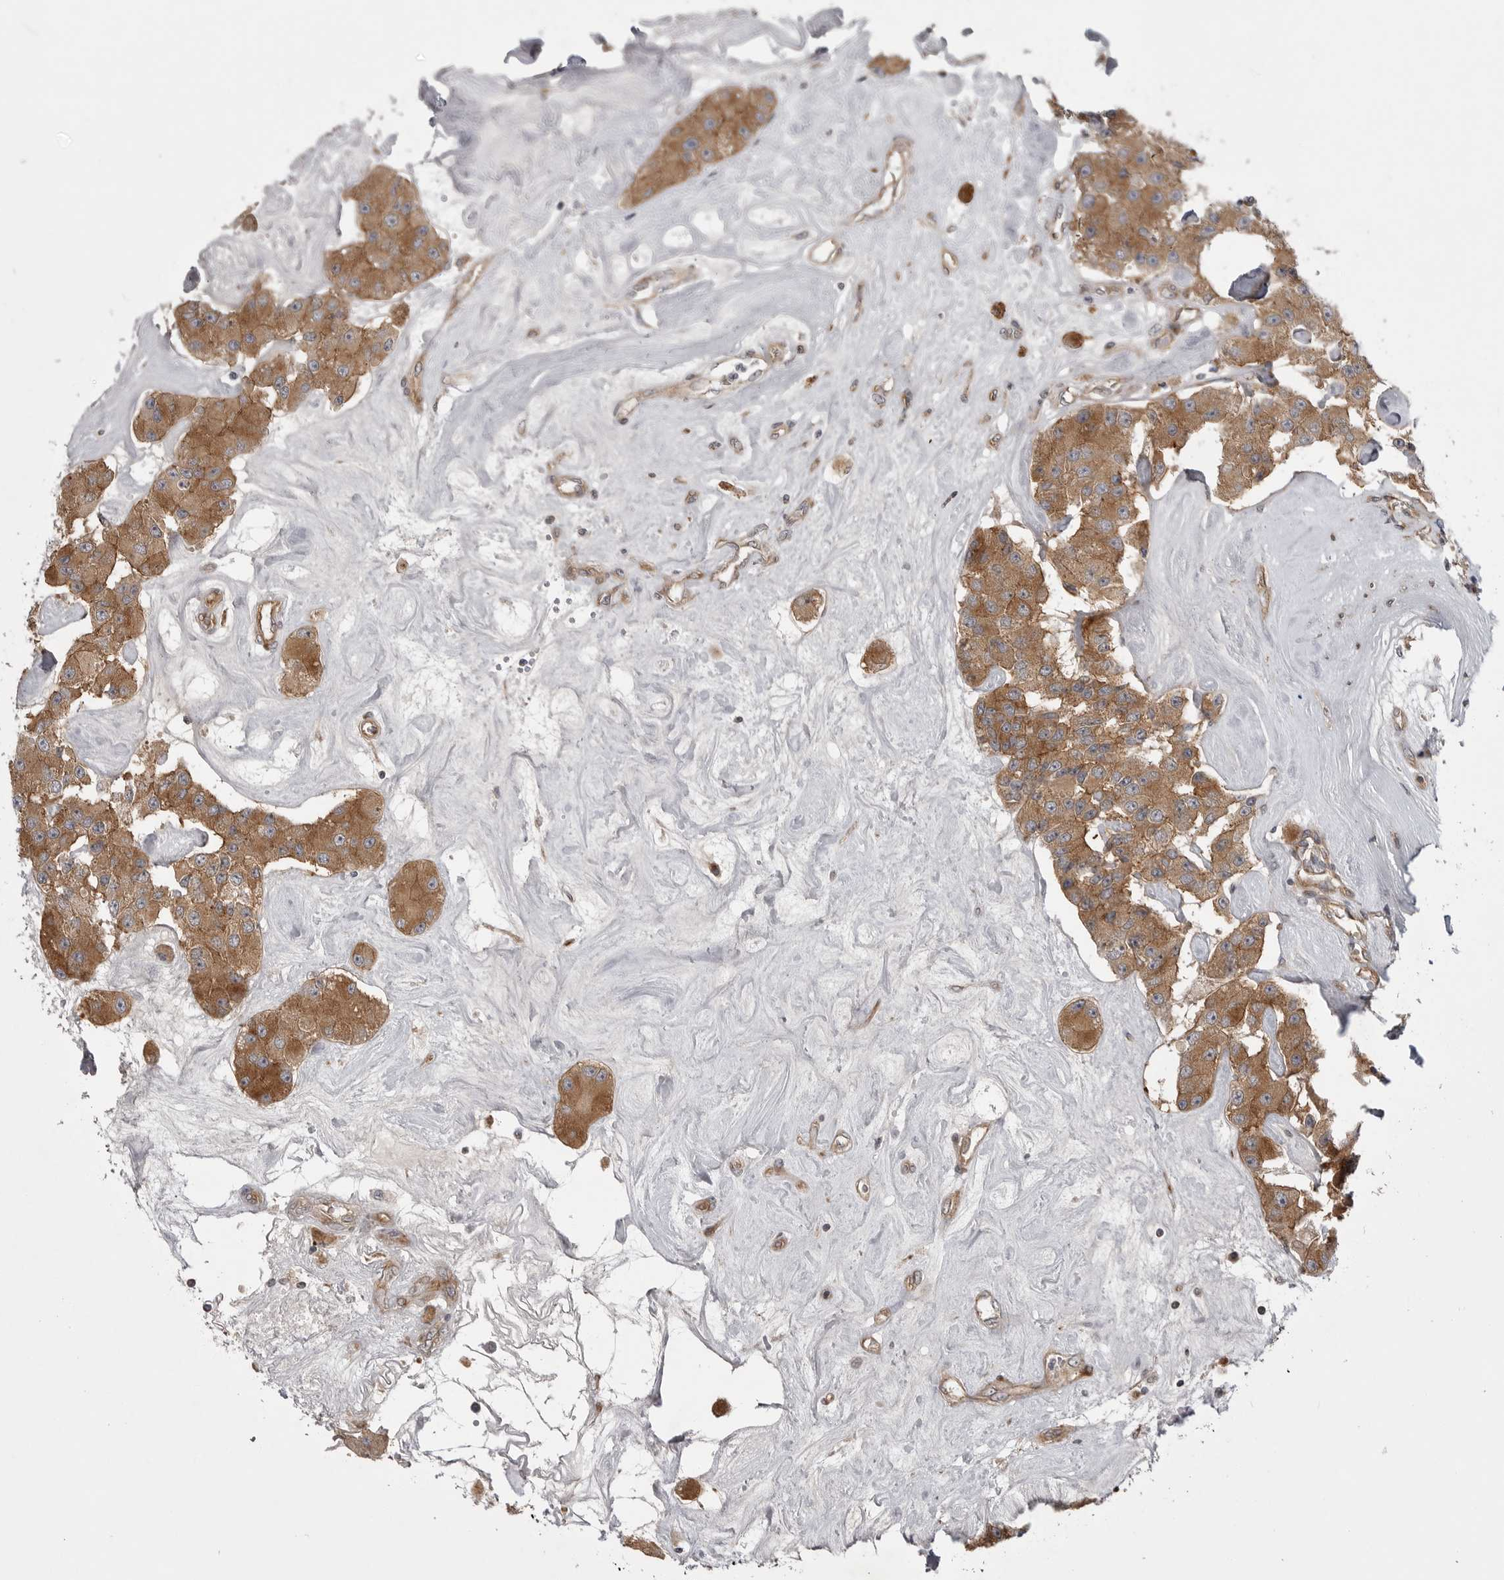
{"staining": {"intensity": "moderate", "quantity": ">75%", "location": "cytoplasmic/membranous"}, "tissue": "carcinoid", "cell_type": "Tumor cells", "image_type": "cancer", "snomed": [{"axis": "morphology", "description": "Carcinoid, malignant, NOS"}, {"axis": "topography", "description": "Pancreas"}], "caption": "Immunohistochemical staining of malignant carcinoid exhibits moderate cytoplasmic/membranous protein positivity in about >75% of tumor cells.", "gene": "LRRC45", "patient": {"sex": "male", "age": 41}}